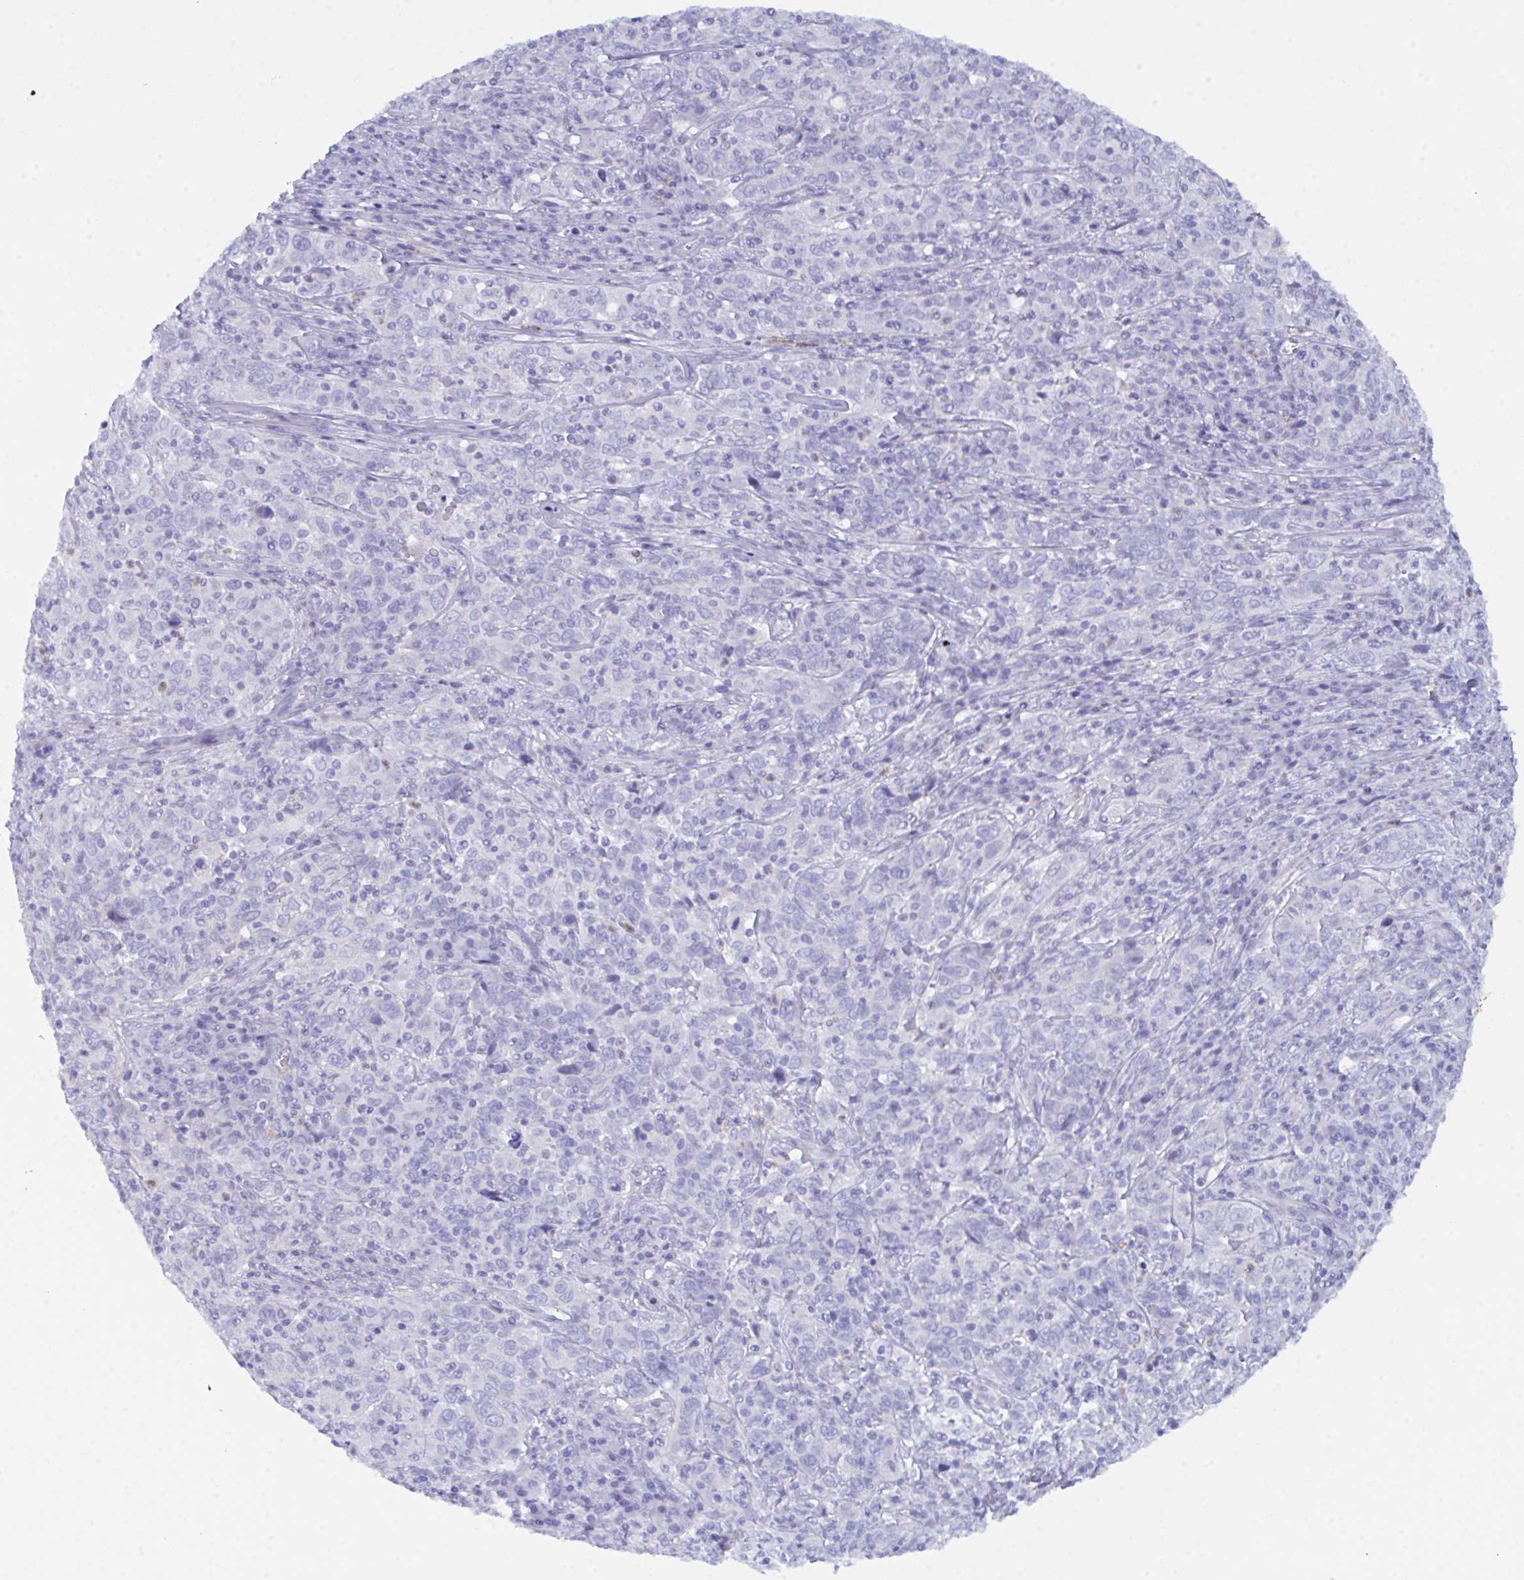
{"staining": {"intensity": "negative", "quantity": "none", "location": "none"}, "tissue": "cervical cancer", "cell_type": "Tumor cells", "image_type": "cancer", "snomed": [{"axis": "morphology", "description": "Squamous cell carcinoma, NOS"}, {"axis": "topography", "description": "Cervix"}], "caption": "Cervical cancer was stained to show a protein in brown. There is no significant expression in tumor cells.", "gene": "CEP170B", "patient": {"sex": "female", "age": 46}}